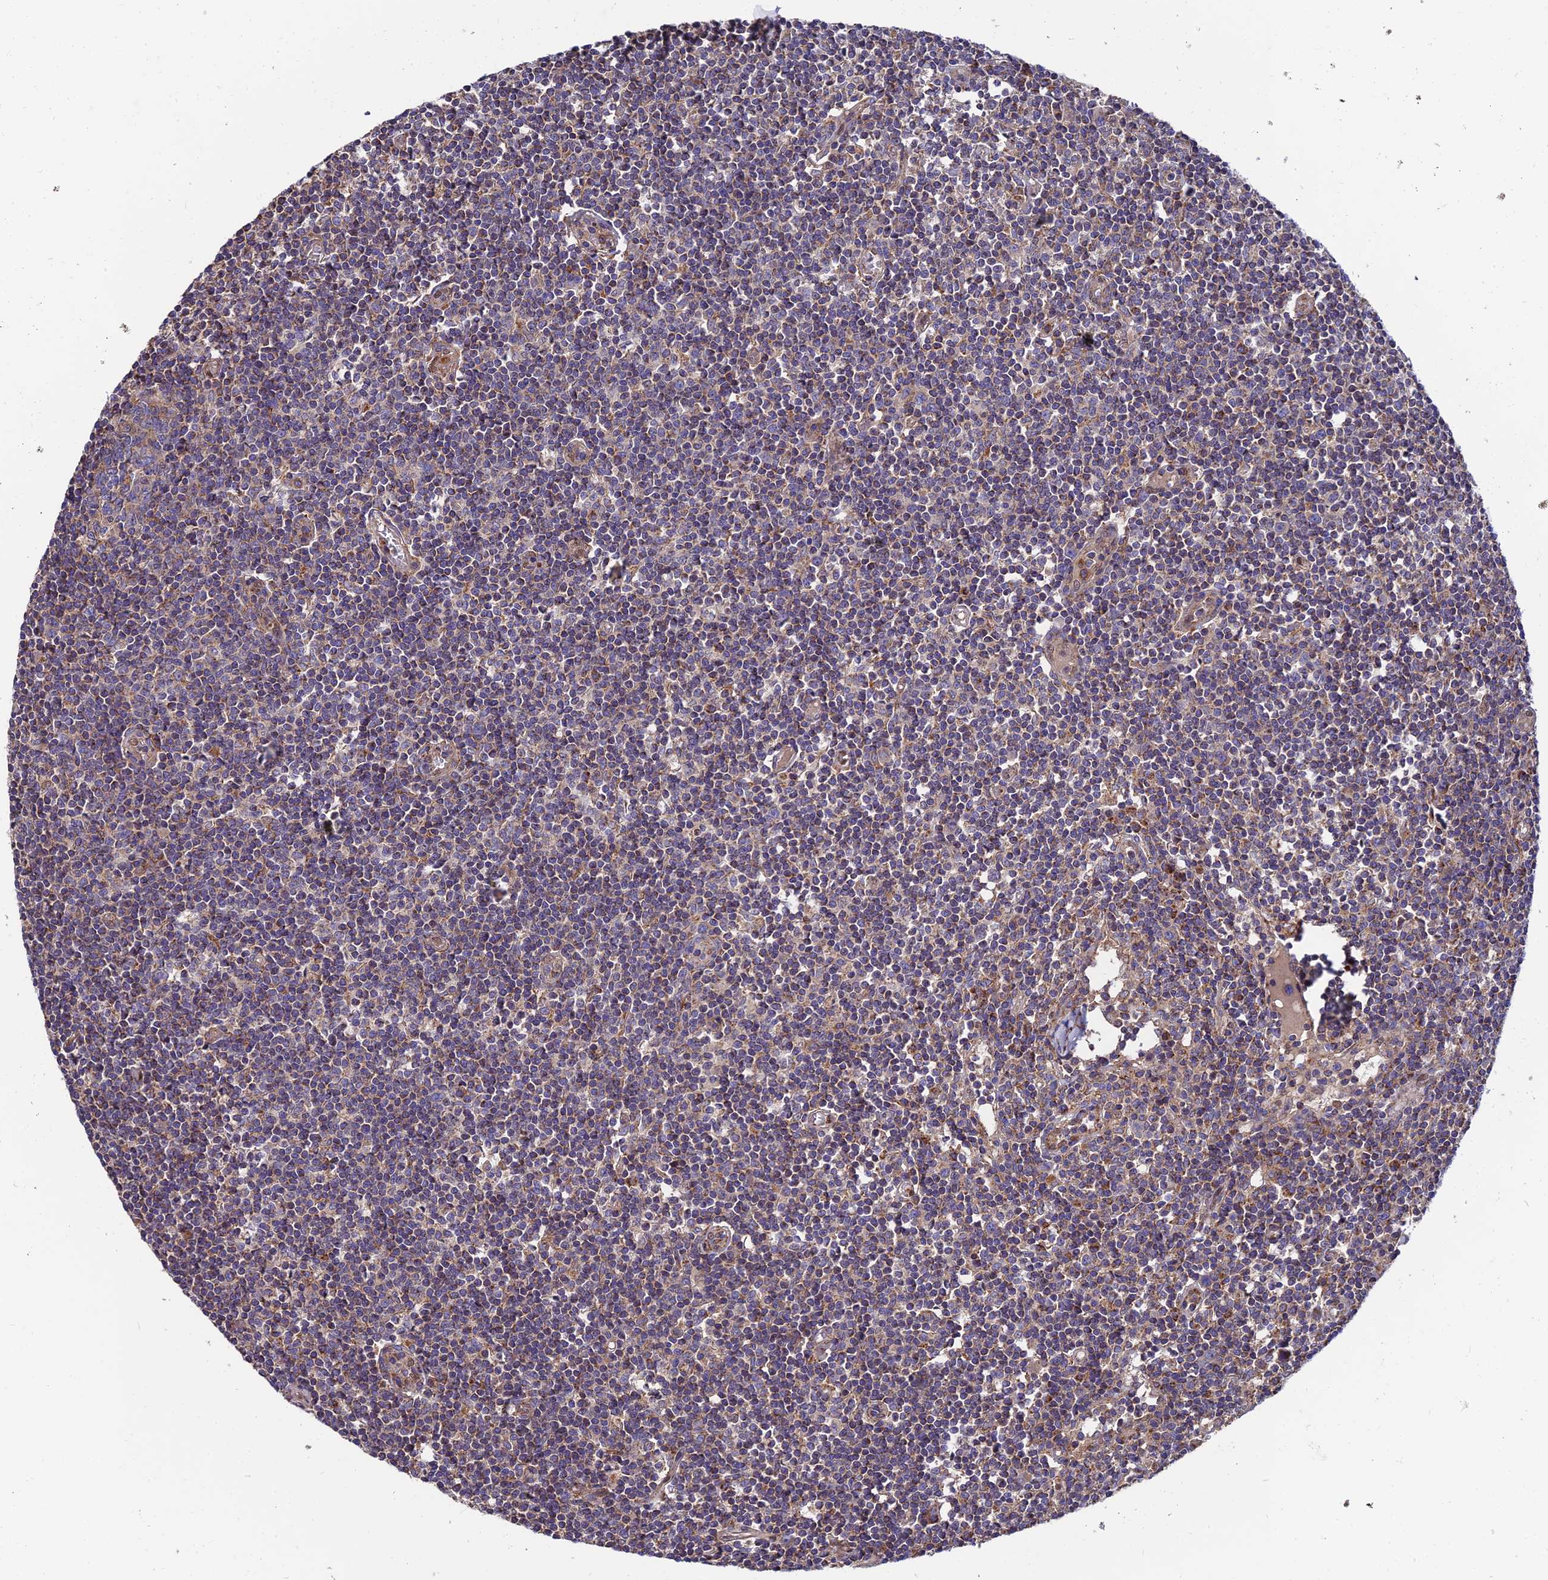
{"staining": {"intensity": "moderate", "quantity": "<25%", "location": "cytoplasmic/membranous"}, "tissue": "lymph node", "cell_type": "Germinal center cells", "image_type": "normal", "snomed": [{"axis": "morphology", "description": "Normal tissue, NOS"}, {"axis": "topography", "description": "Lymph node"}], "caption": "Immunohistochemistry staining of normal lymph node, which exhibits low levels of moderate cytoplasmic/membranous staining in approximately <25% of germinal center cells indicating moderate cytoplasmic/membranous protein staining. The staining was performed using DAB (brown) for protein detection and nuclei were counterstained in hematoxylin (blue).", "gene": "PODNL1", "patient": {"sex": "female", "age": 55}}